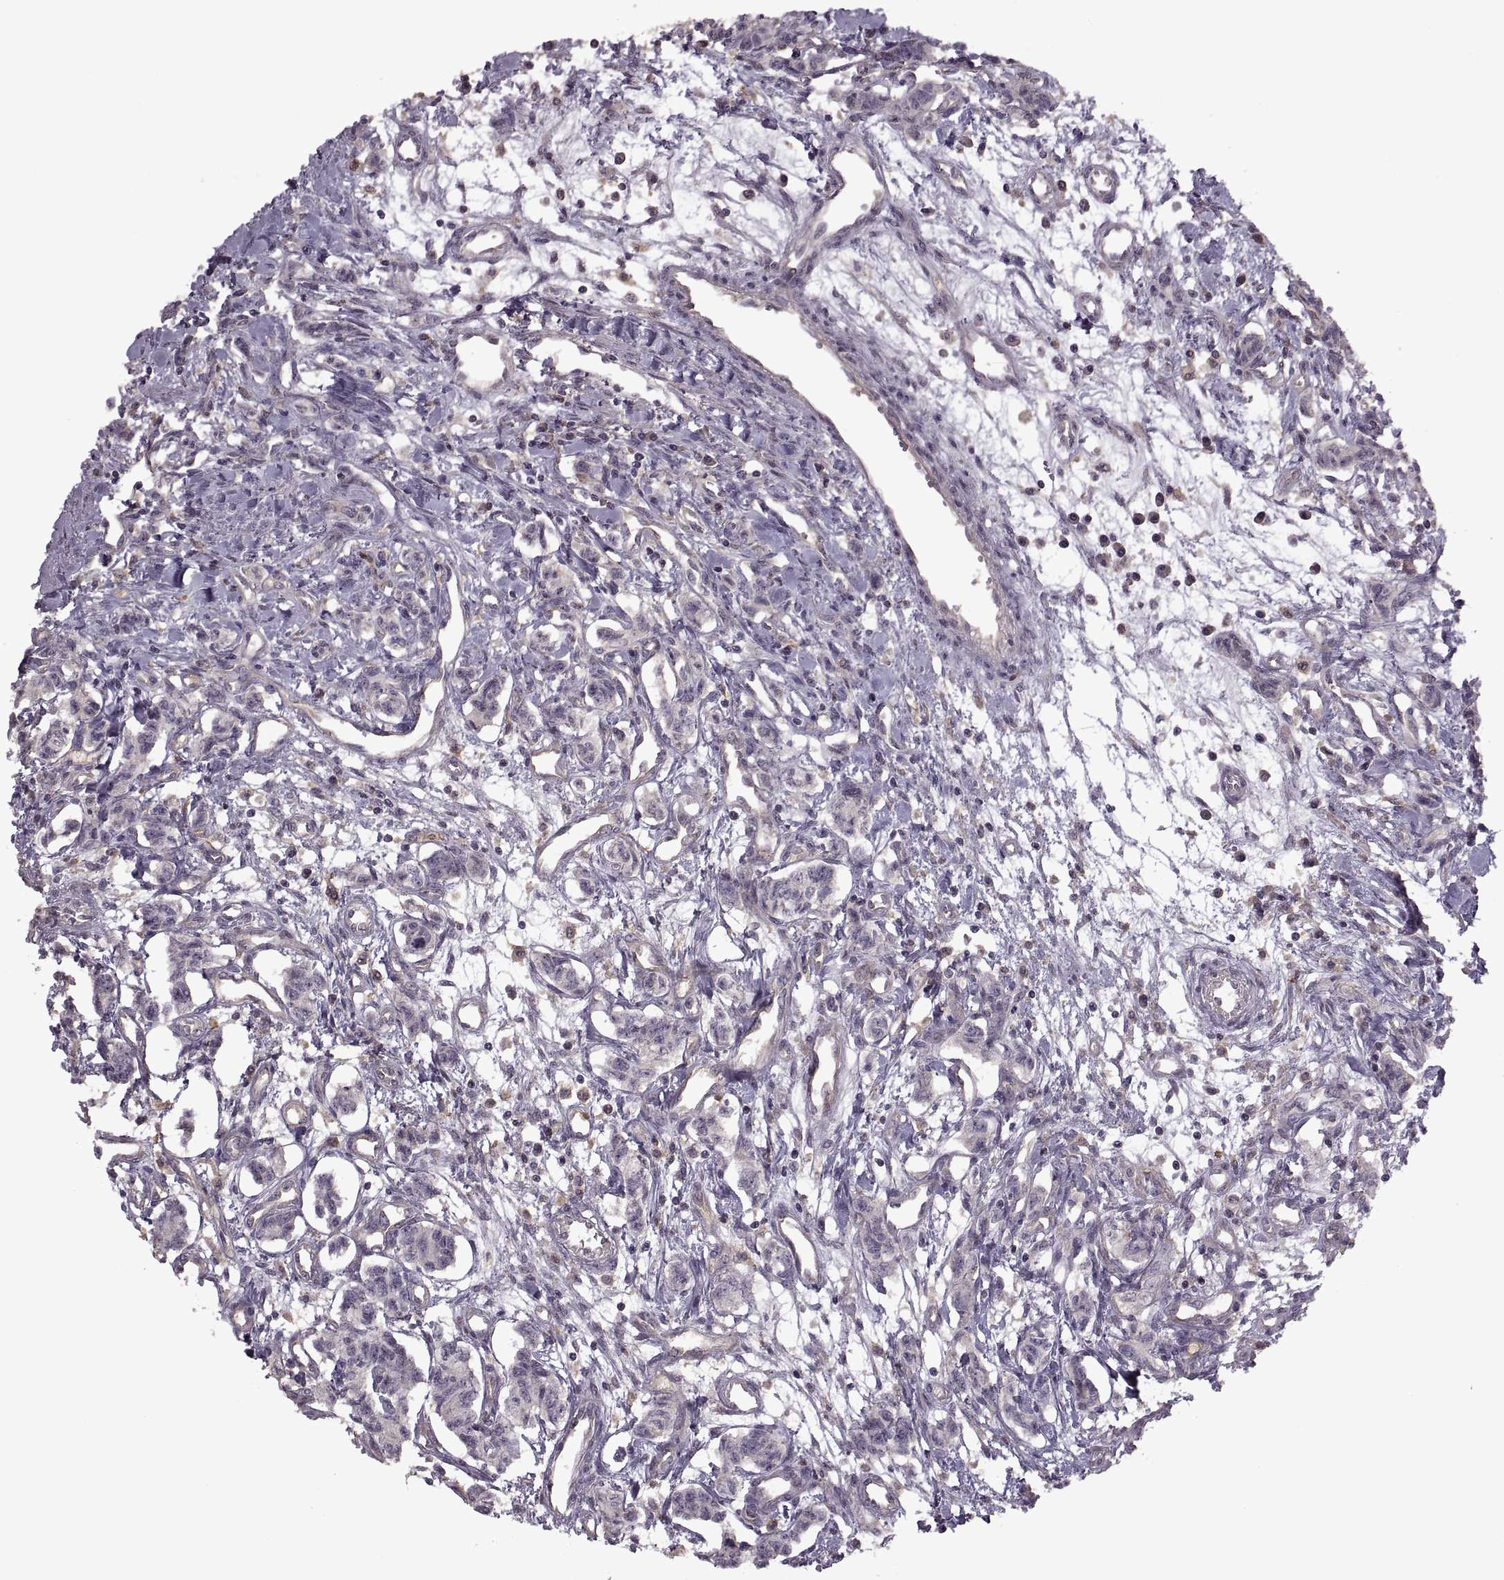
{"staining": {"intensity": "negative", "quantity": "none", "location": "none"}, "tissue": "carcinoid", "cell_type": "Tumor cells", "image_type": "cancer", "snomed": [{"axis": "morphology", "description": "Carcinoid, malignant, NOS"}, {"axis": "topography", "description": "Kidney"}], "caption": "The immunohistochemistry (IHC) histopathology image has no significant positivity in tumor cells of malignant carcinoid tissue.", "gene": "PIERCE1", "patient": {"sex": "female", "age": 41}}